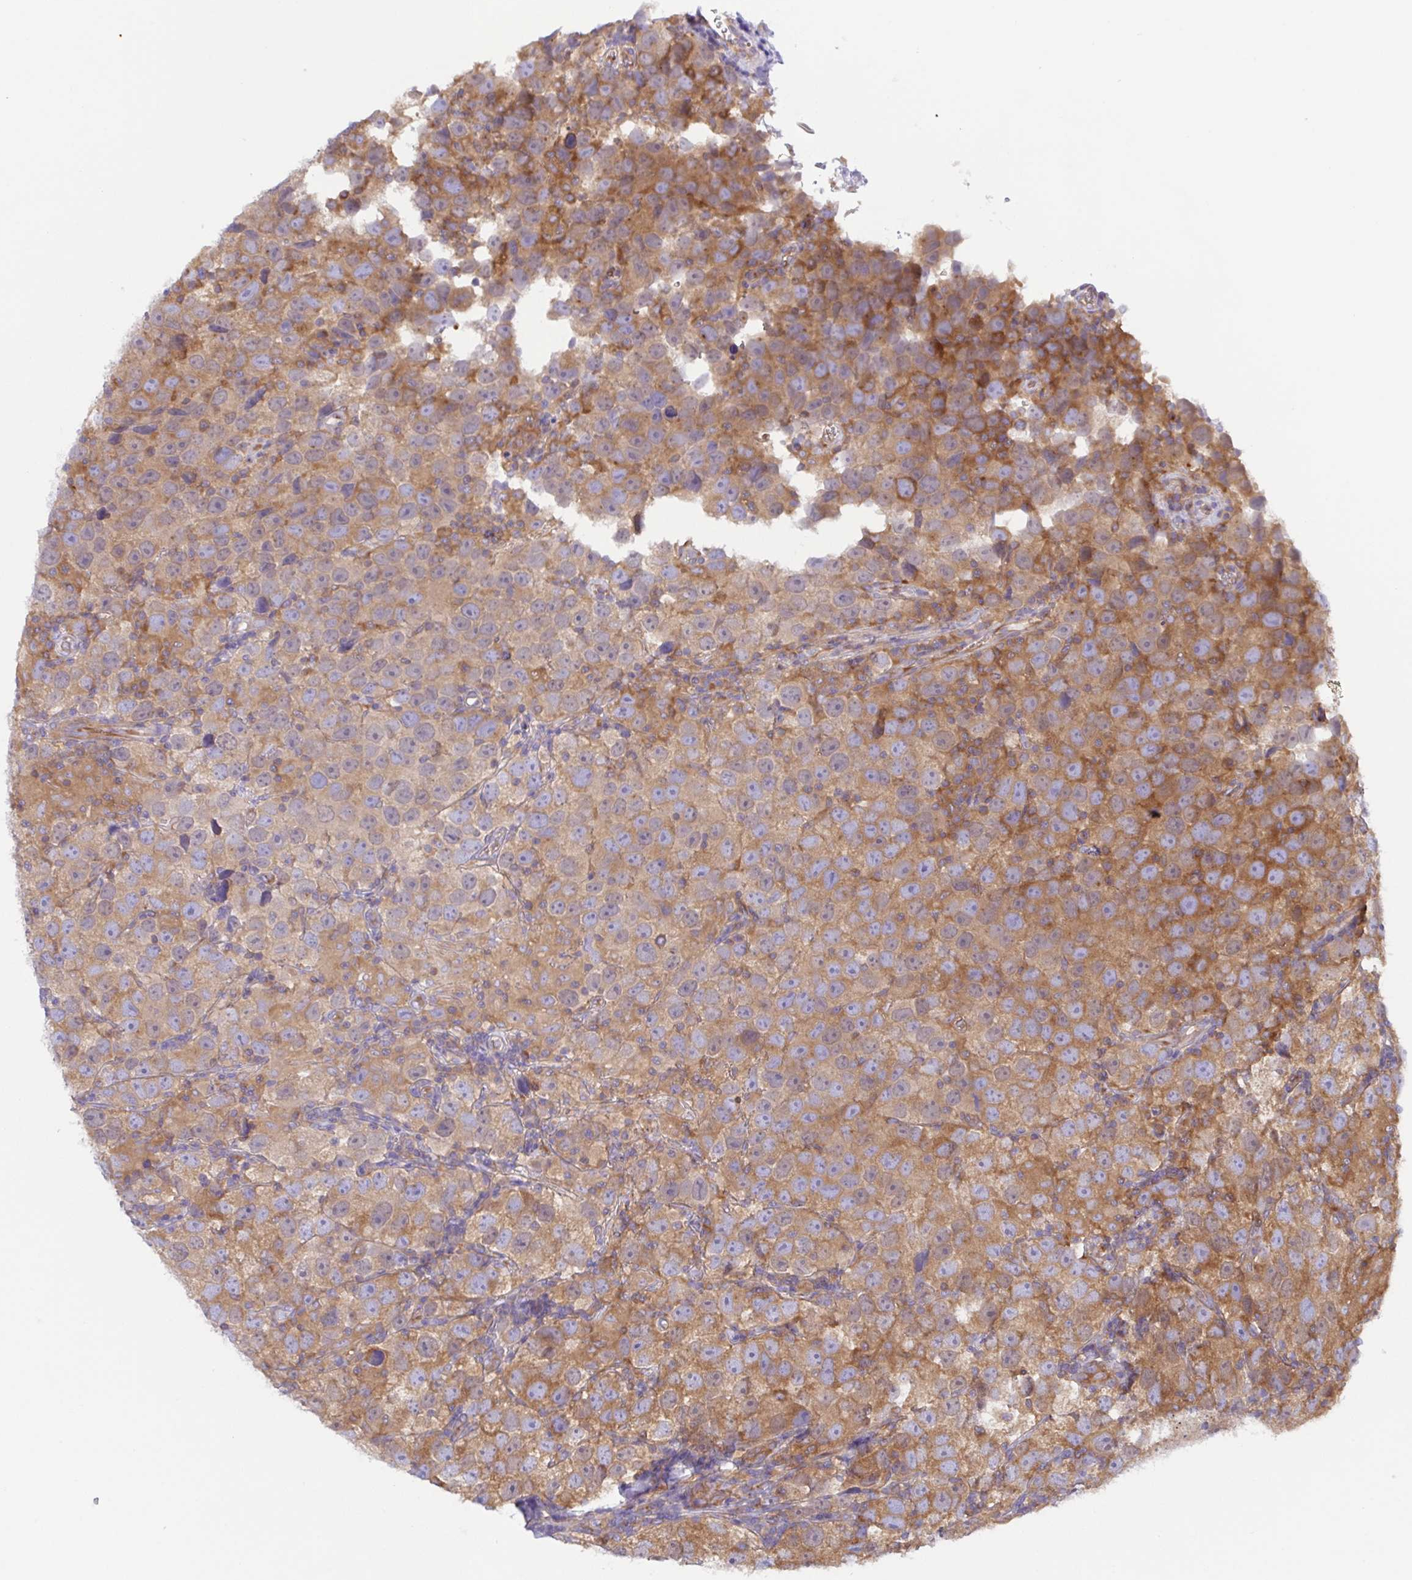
{"staining": {"intensity": "moderate", "quantity": ">75%", "location": "cytoplasmic/membranous"}, "tissue": "testis cancer", "cell_type": "Tumor cells", "image_type": "cancer", "snomed": [{"axis": "morphology", "description": "Seminoma, NOS"}, {"axis": "topography", "description": "Testis"}], "caption": "About >75% of tumor cells in testis seminoma demonstrate moderate cytoplasmic/membranous protein expression as visualized by brown immunohistochemical staining.", "gene": "KIF5B", "patient": {"sex": "male", "age": 26}}